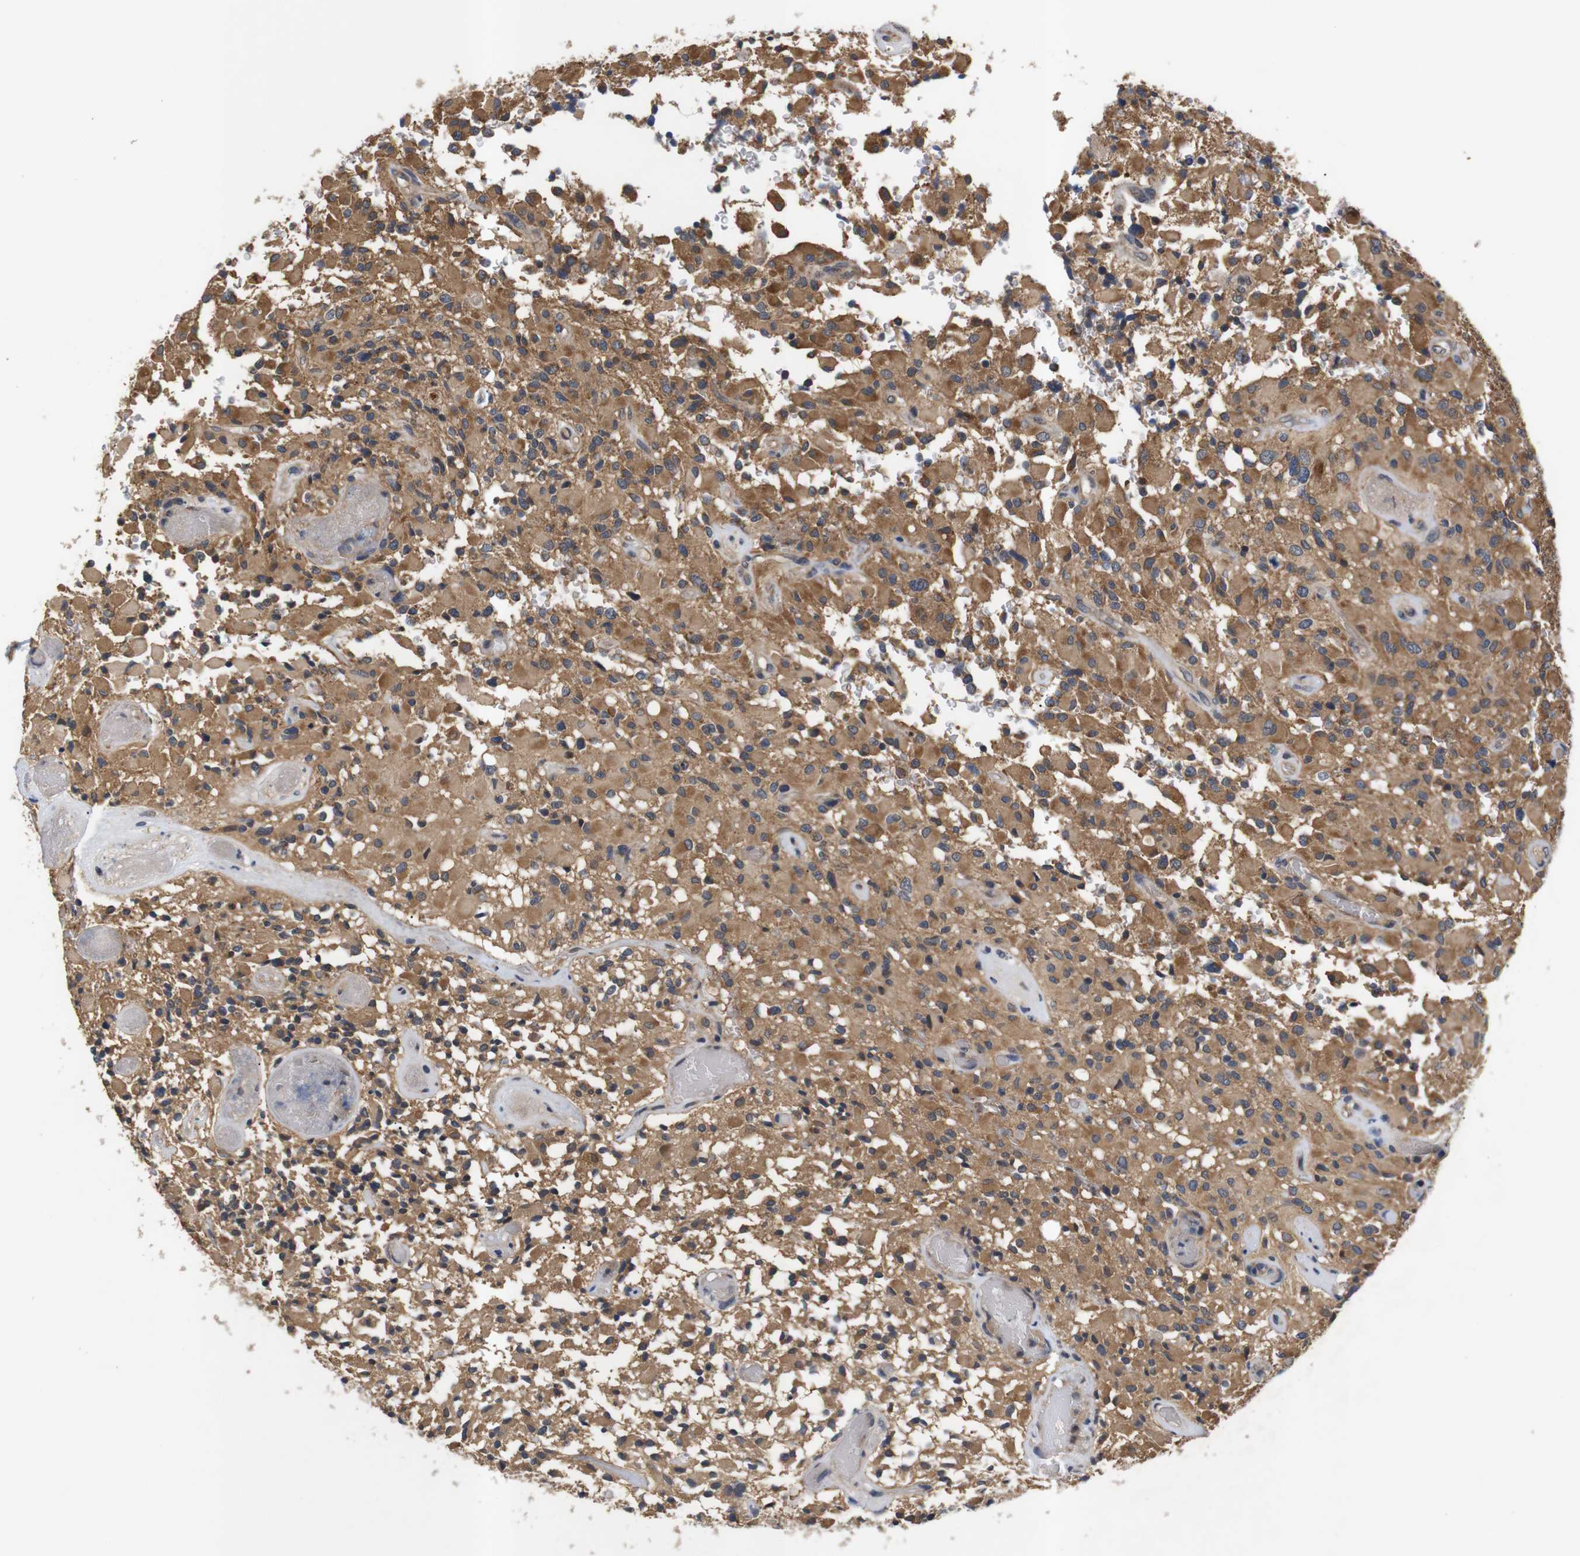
{"staining": {"intensity": "moderate", "quantity": ">75%", "location": "cytoplasmic/membranous"}, "tissue": "glioma", "cell_type": "Tumor cells", "image_type": "cancer", "snomed": [{"axis": "morphology", "description": "Glioma, malignant, High grade"}, {"axis": "topography", "description": "Brain"}], "caption": "A brown stain highlights moderate cytoplasmic/membranous staining of a protein in glioma tumor cells.", "gene": "RIPK1", "patient": {"sex": "male", "age": 71}}